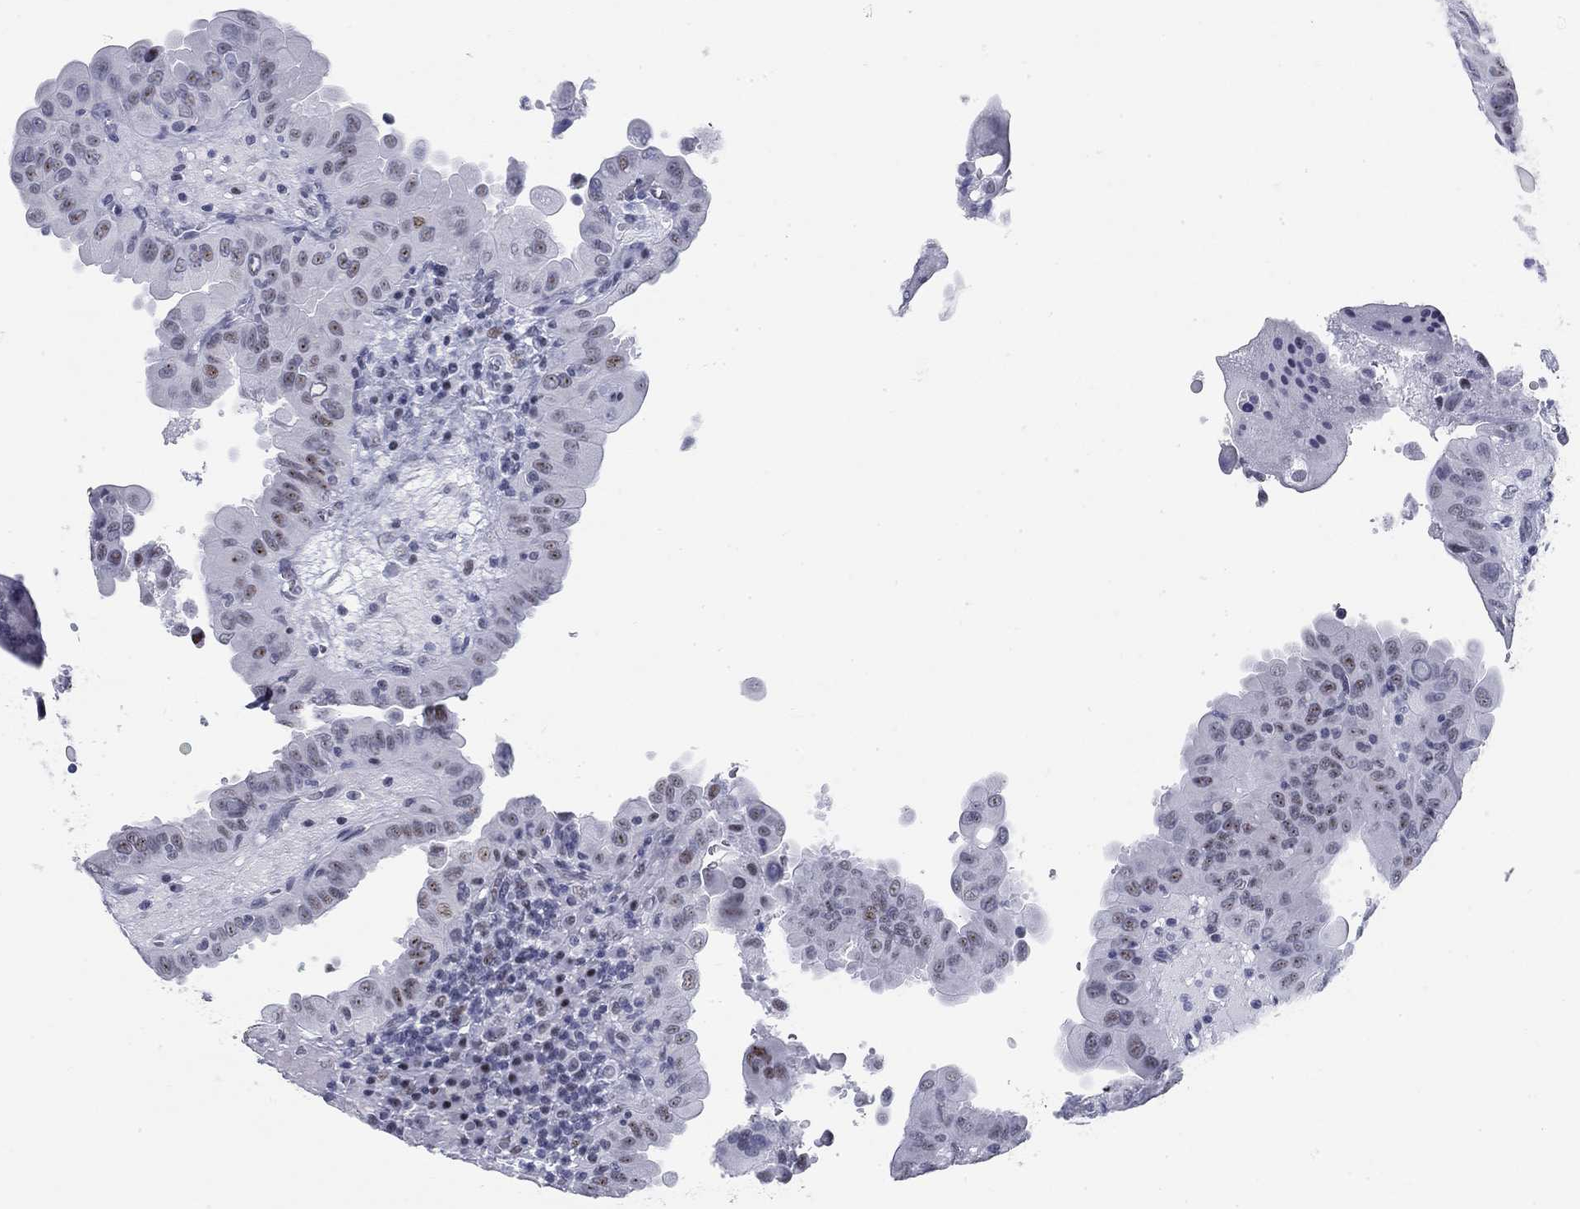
{"staining": {"intensity": "weak", "quantity": "<25%", "location": "nuclear"}, "tissue": "thyroid cancer", "cell_type": "Tumor cells", "image_type": "cancer", "snomed": [{"axis": "morphology", "description": "Papillary adenocarcinoma, NOS"}, {"axis": "topography", "description": "Thyroid gland"}], "caption": "DAB (3,3'-diaminobenzidine) immunohistochemical staining of human thyroid cancer displays no significant expression in tumor cells. The staining is performed using DAB (3,3'-diaminobenzidine) brown chromogen with nuclei counter-stained in using hematoxylin.", "gene": "ASF1B", "patient": {"sex": "female", "age": 37}}